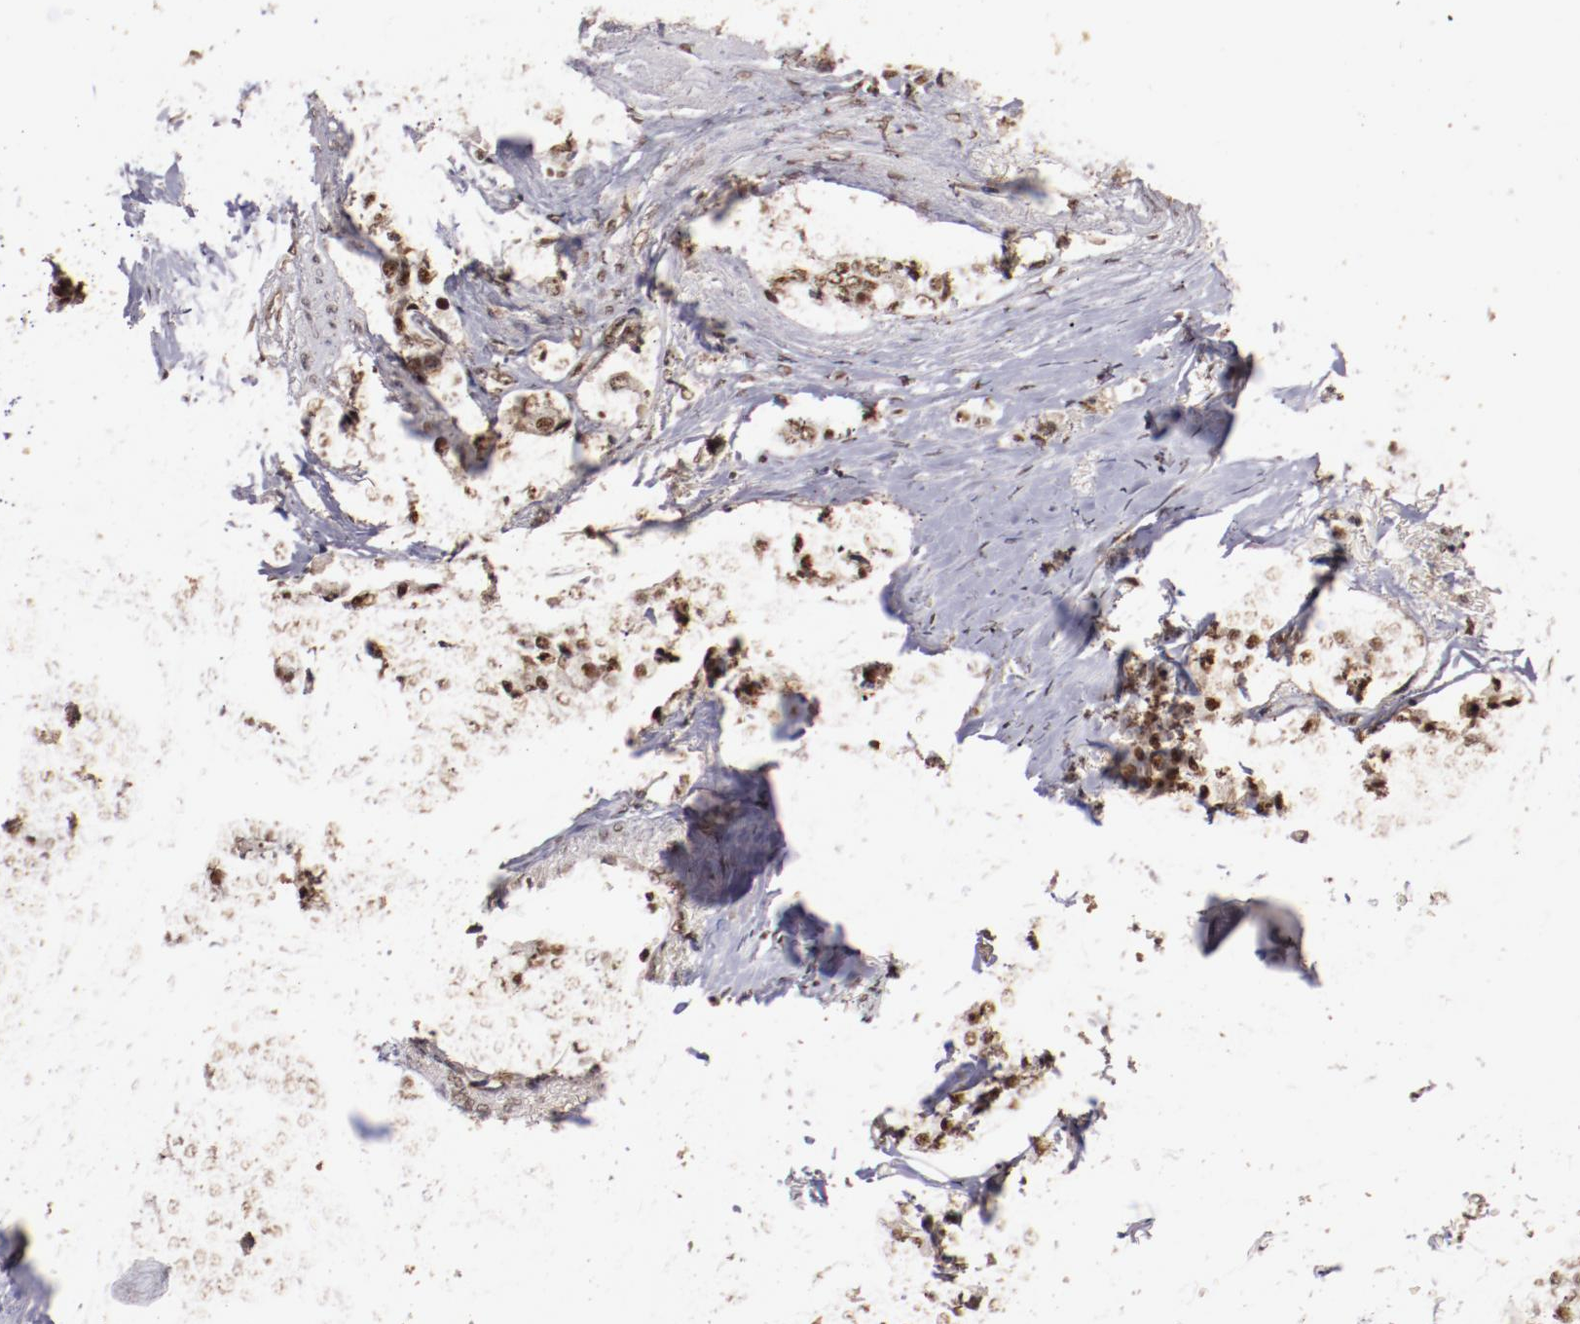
{"staining": {"intensity": "moderate", "quantity": ">75%", "location": "nuclear"}, "tissue": "carcinoid", "cell_type": "Tumor cells", "image_type": "cancer", "snomed": [{"axis": "morphology", "description": "Carcinoid, malignant, NOS"}, {"axis": "topography", "description": "Colon"}], "caption": "IHC histopathology image of neoplastic tissue: malignant carcinoid stained using immunohistochemistry (IHC) reveals medium levels of moderate protein expression localized specifically in the nuclear of tumor cells, appearing as a nuclear brown color.", "gene": "STAG2", "patient": {"sex": "female", "age": 61}}